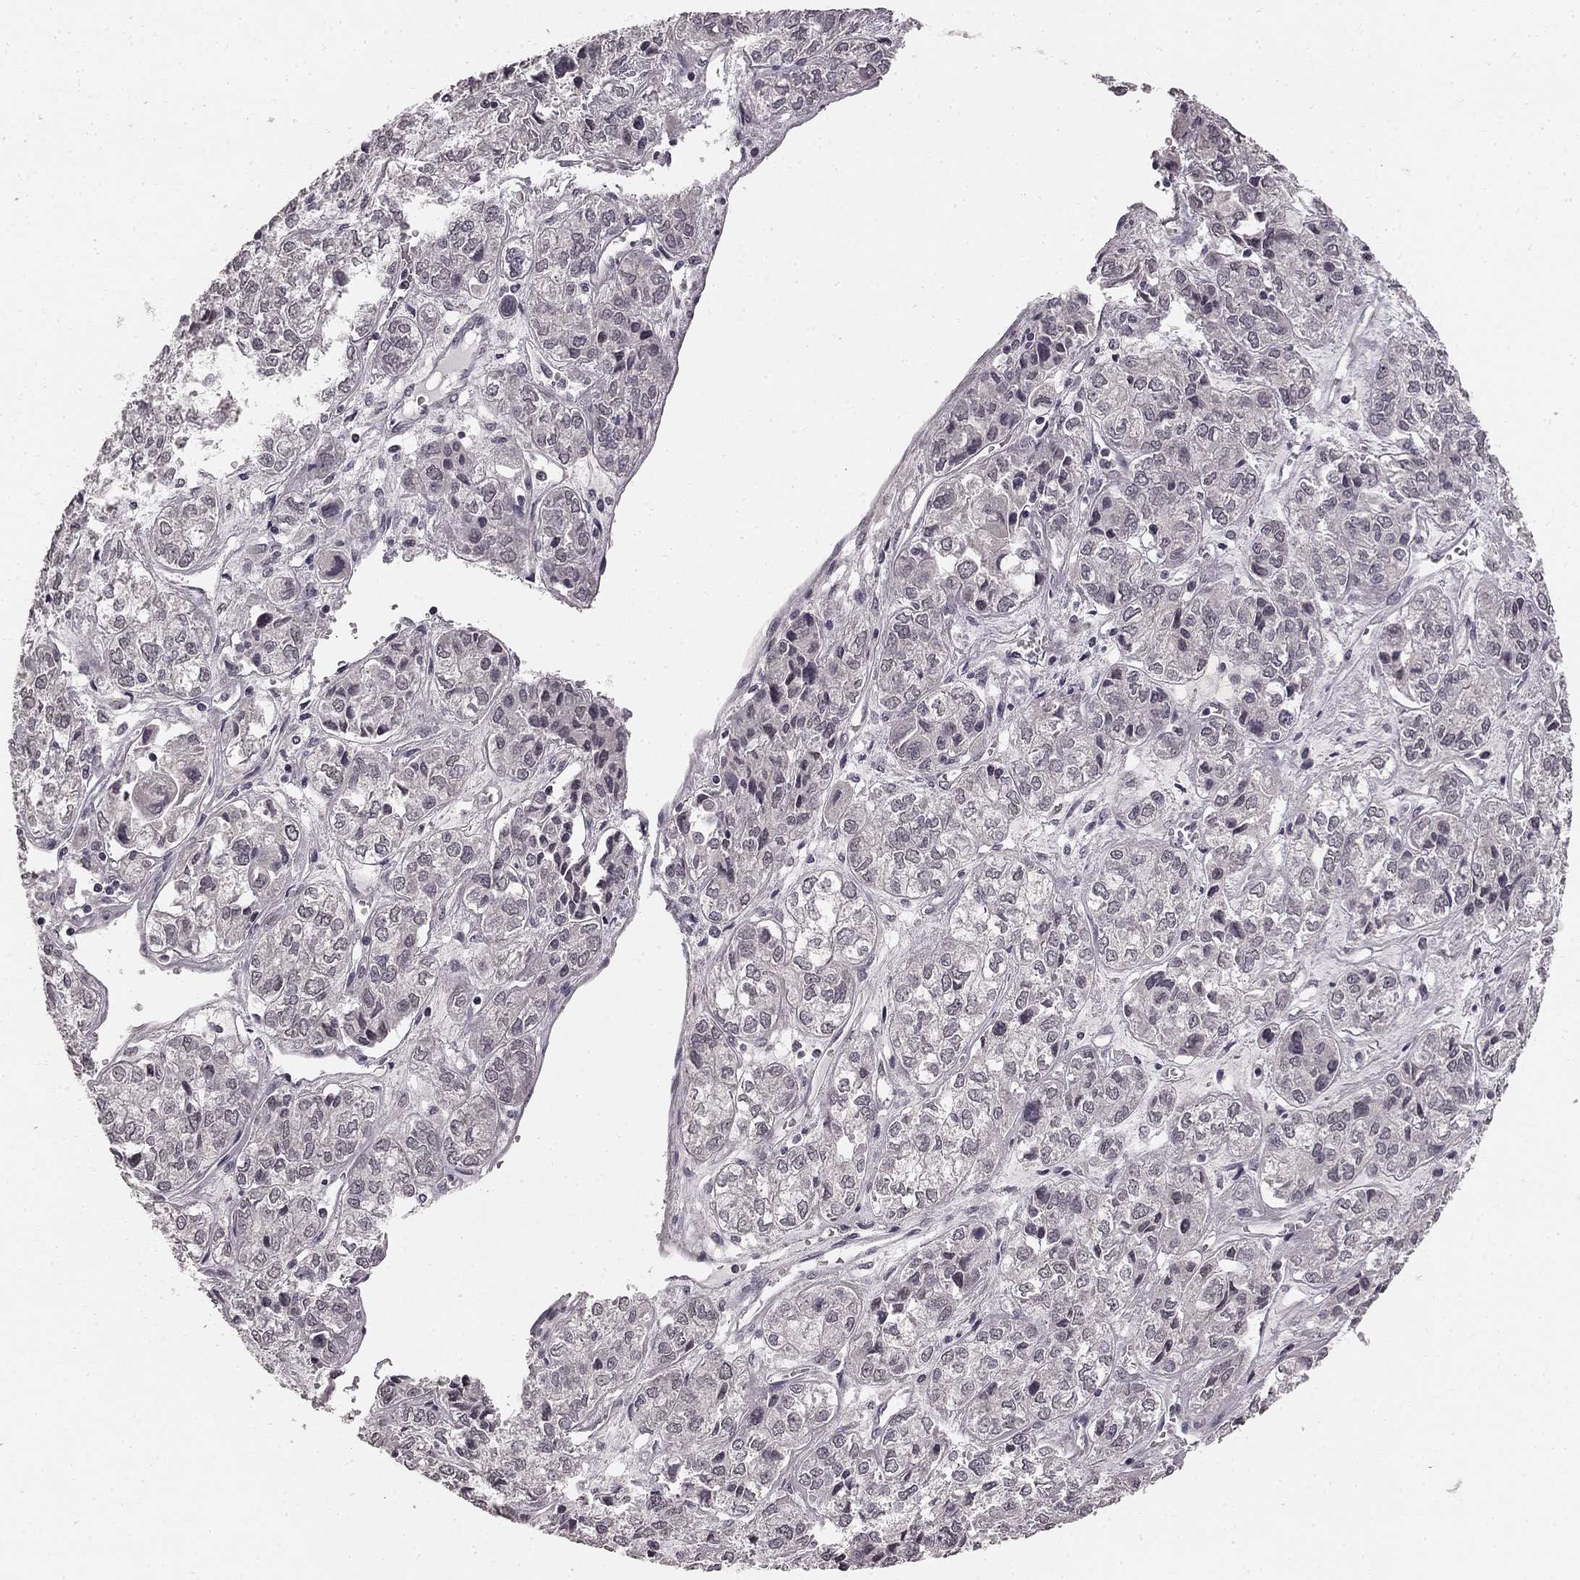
{"staining": {"intensity": "negative", "quantity": "none", "location": "none"}, "tissue": "ovarian cancer", "cell_type": "Tumor cells", "image_type": "cancer", "snomed": [{"axis": "morphology", "description": "Carcinoma, endometroid"}, {"axis": "topography", "description": "Ovary"}], "caption": "This is an immunohistochemistry (IHC) photomicrograph of endometroid carcinoma (ovarian). There is no positivity in tumor cells.", "gene": "HCN4", "patient": {"sex": "female", "age": 64}}